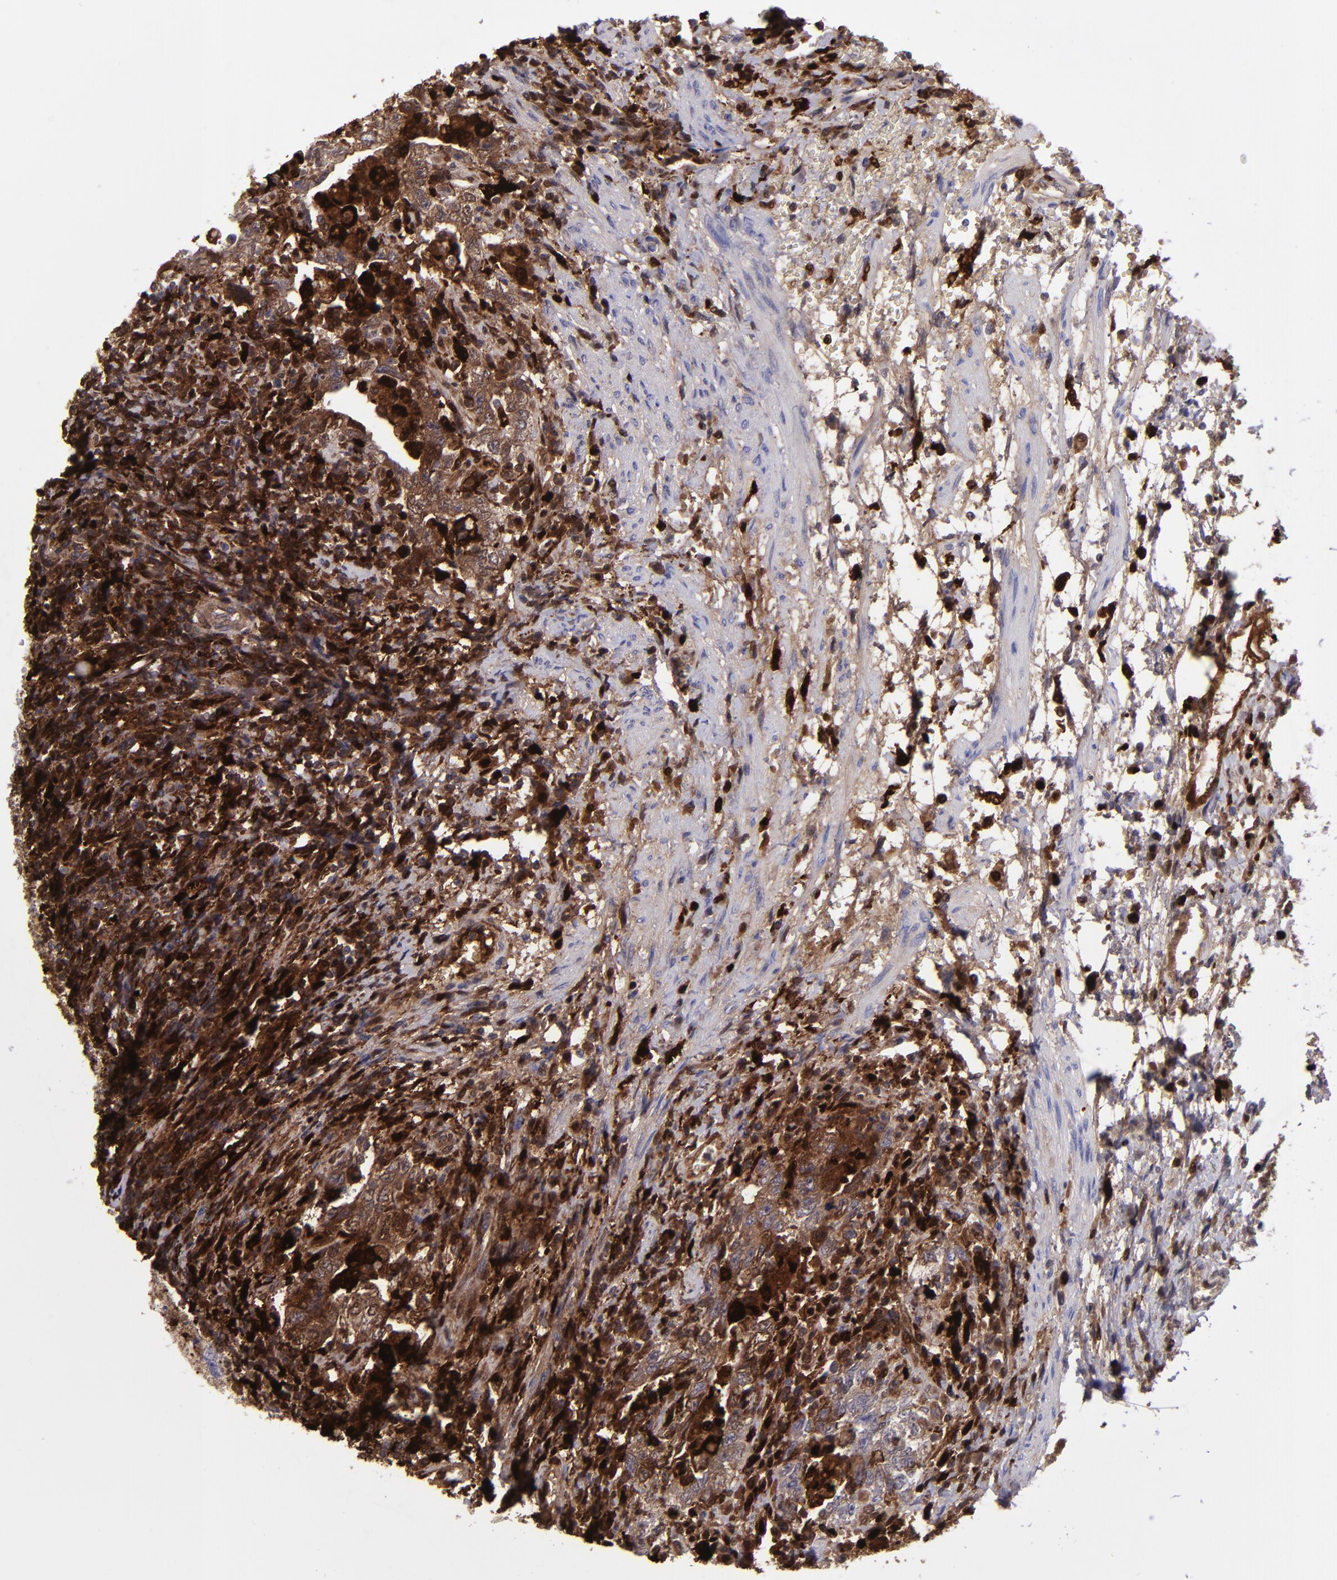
{"staining": {"intensity": "strong", "quantity": ">75%", "location": "cytoplasmic/membranous,nuclear"}, "tissue": "testis cancer", "cell_type": "Tumor cells", "image_type": "cancer", "snomed": [{"axis": "morphology", "description": "Carcinoma, Embryonal, NOS"}, {"axis": "topography", "description": "Testis"}], "caption": "Testis cancer (embryonal carcinoma) stained for a protein (brown) demonstrates strong cytoplasmic/membranous and nuclear positive positivity in approximately >75% of tumor cells.", "gene": "TYMP", "patient": {"sex": "male", "age": 26}}